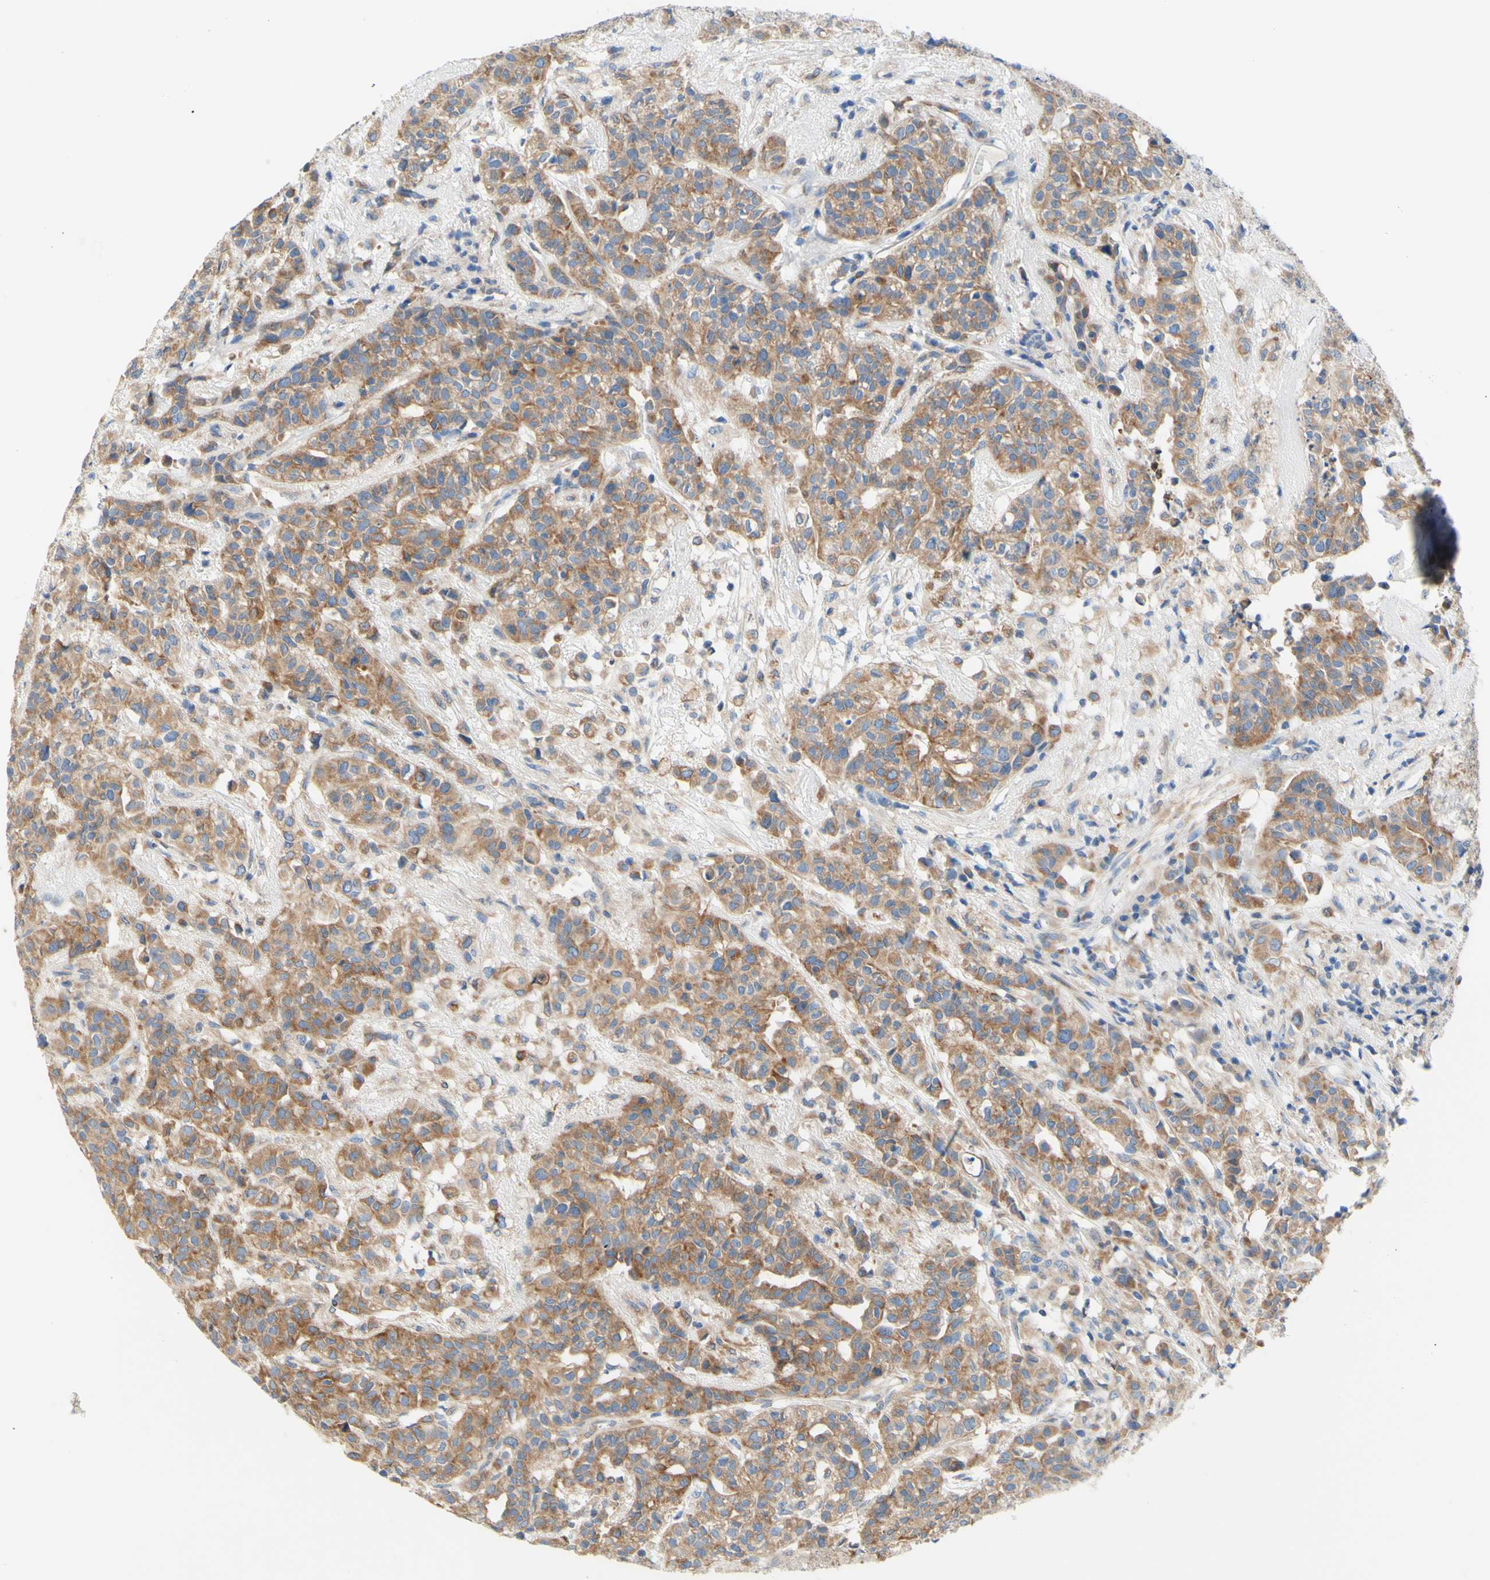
{"staining": {"intensity": "moderate", "quantity": ">75%", "location": "cytoplasmic/membranous"}, "tissue": "head and neck cancer", "cell_type": "Tumor cells", "image_type": "cancer", "snomed": [{"axis": "morphology", "description": "Adenocarcinoma, NOS"}, {"axis": "topography", "description": "Salivary gland"}, {"axis": "topography", "description": "Head-Neck"}], "caption": "IHC histopathology image of neoplastic tissue: human adenocarcinoma (head and neck) stained using immunohistochemistry shows medium levels of moderate protein expression localized specifically in the cytoplasmic/membranous of tumor cells, appearing as a cytoplasmic/membranous brown color.", "gene": "RETREG2", "patient": {"sex": "female", "age": 65}}